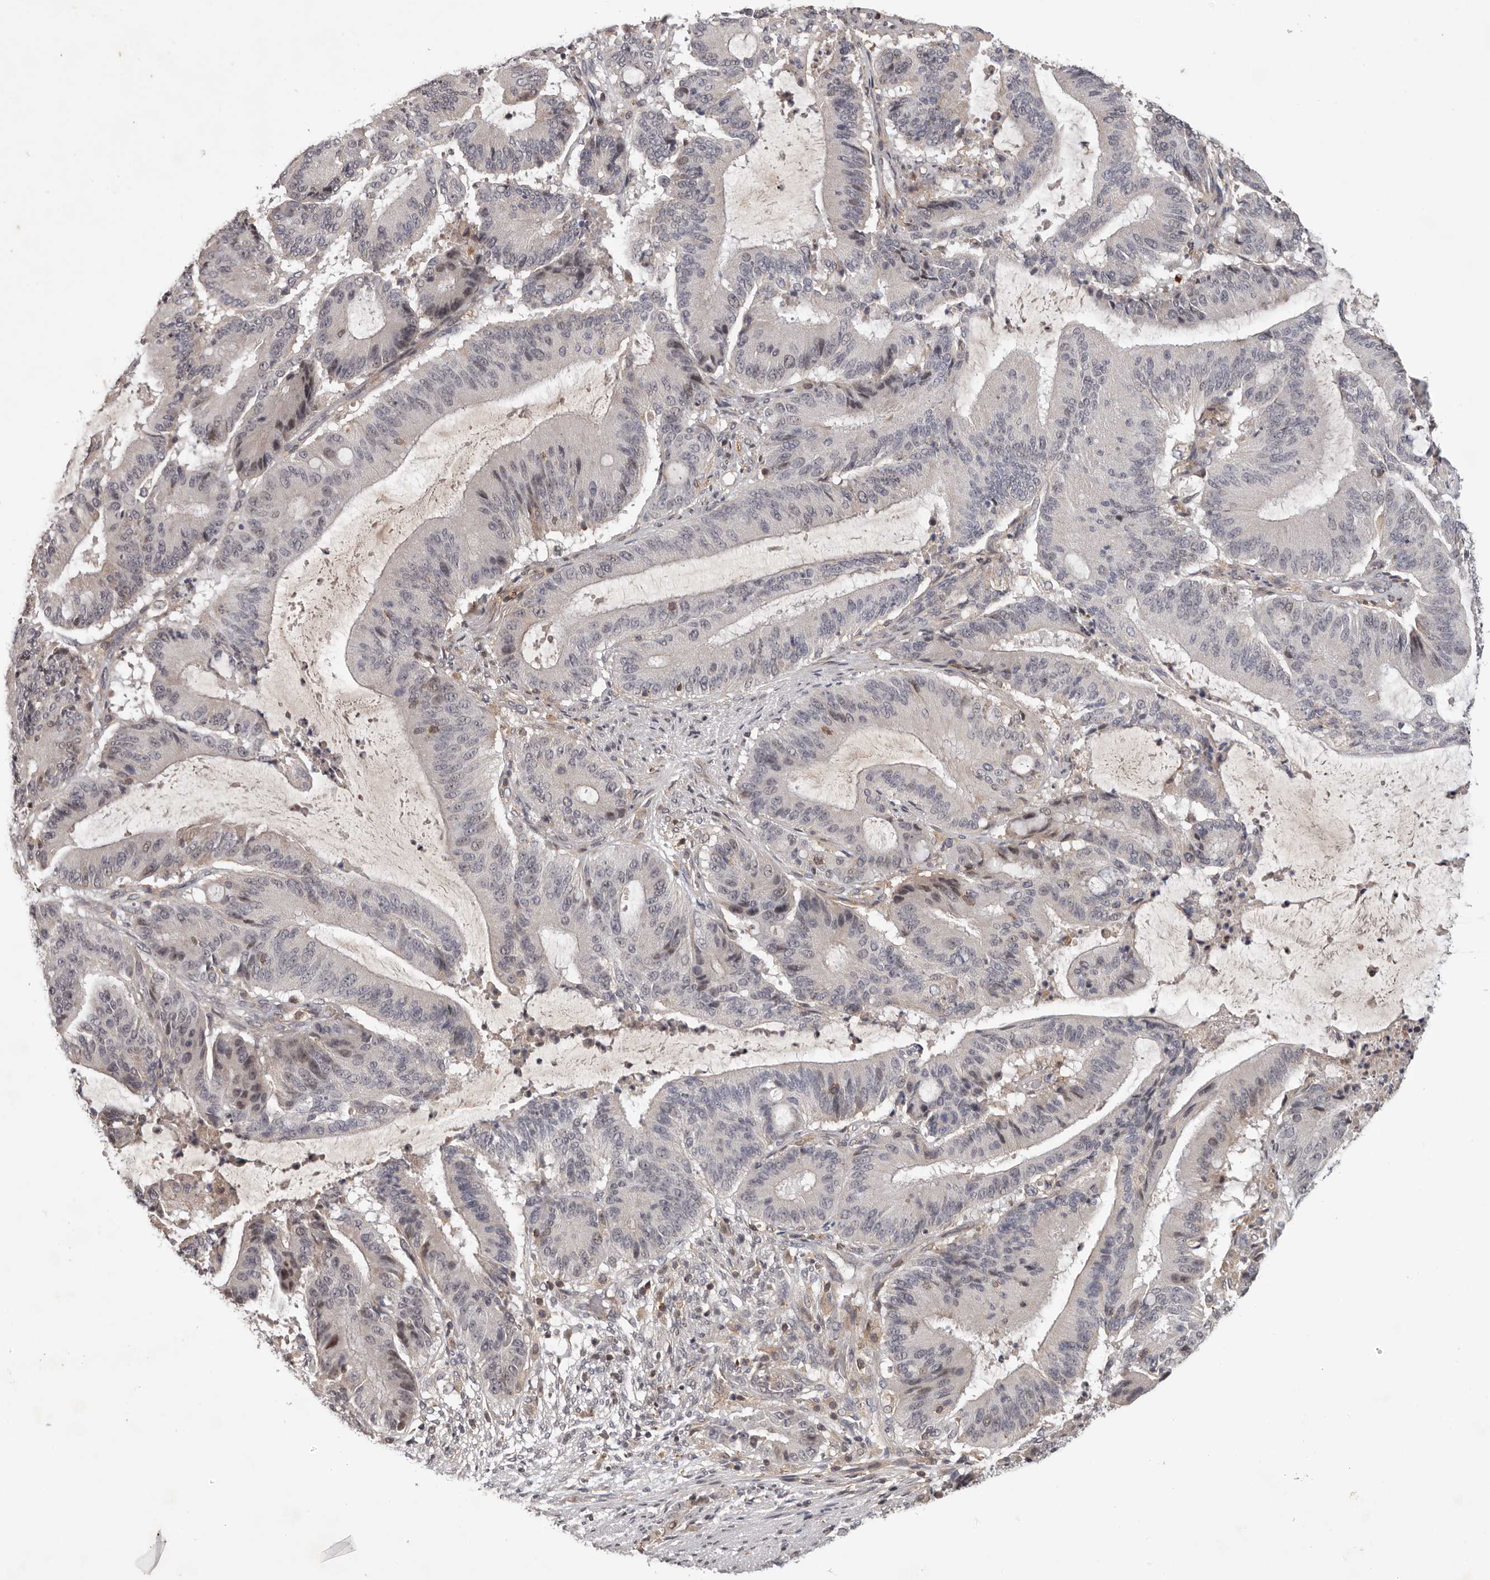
{"staining": {"intensity": "weak", "quantity": "<25%", "location": "nuclear"}, "tissue": "liver cancer", "cell_type": "Tumor cells", "image_type": "cancer", "snomed": [{"axis": "morphology", "description": "Normal tissue, NOS"}, {"axis": "morphology", "description": "Cholangiocarcinoma"}, {"axis": "topography", "description": "Liver"}, {"axis": "topography", "description": "Peripheral nerve tissue"}], "caption": "Immunohistochemistry (IHC) of liver cancer exhibits no expression in tumor cells.", "gene": "ANKRD44", "patient": {"sex": "female", "age": 73}}